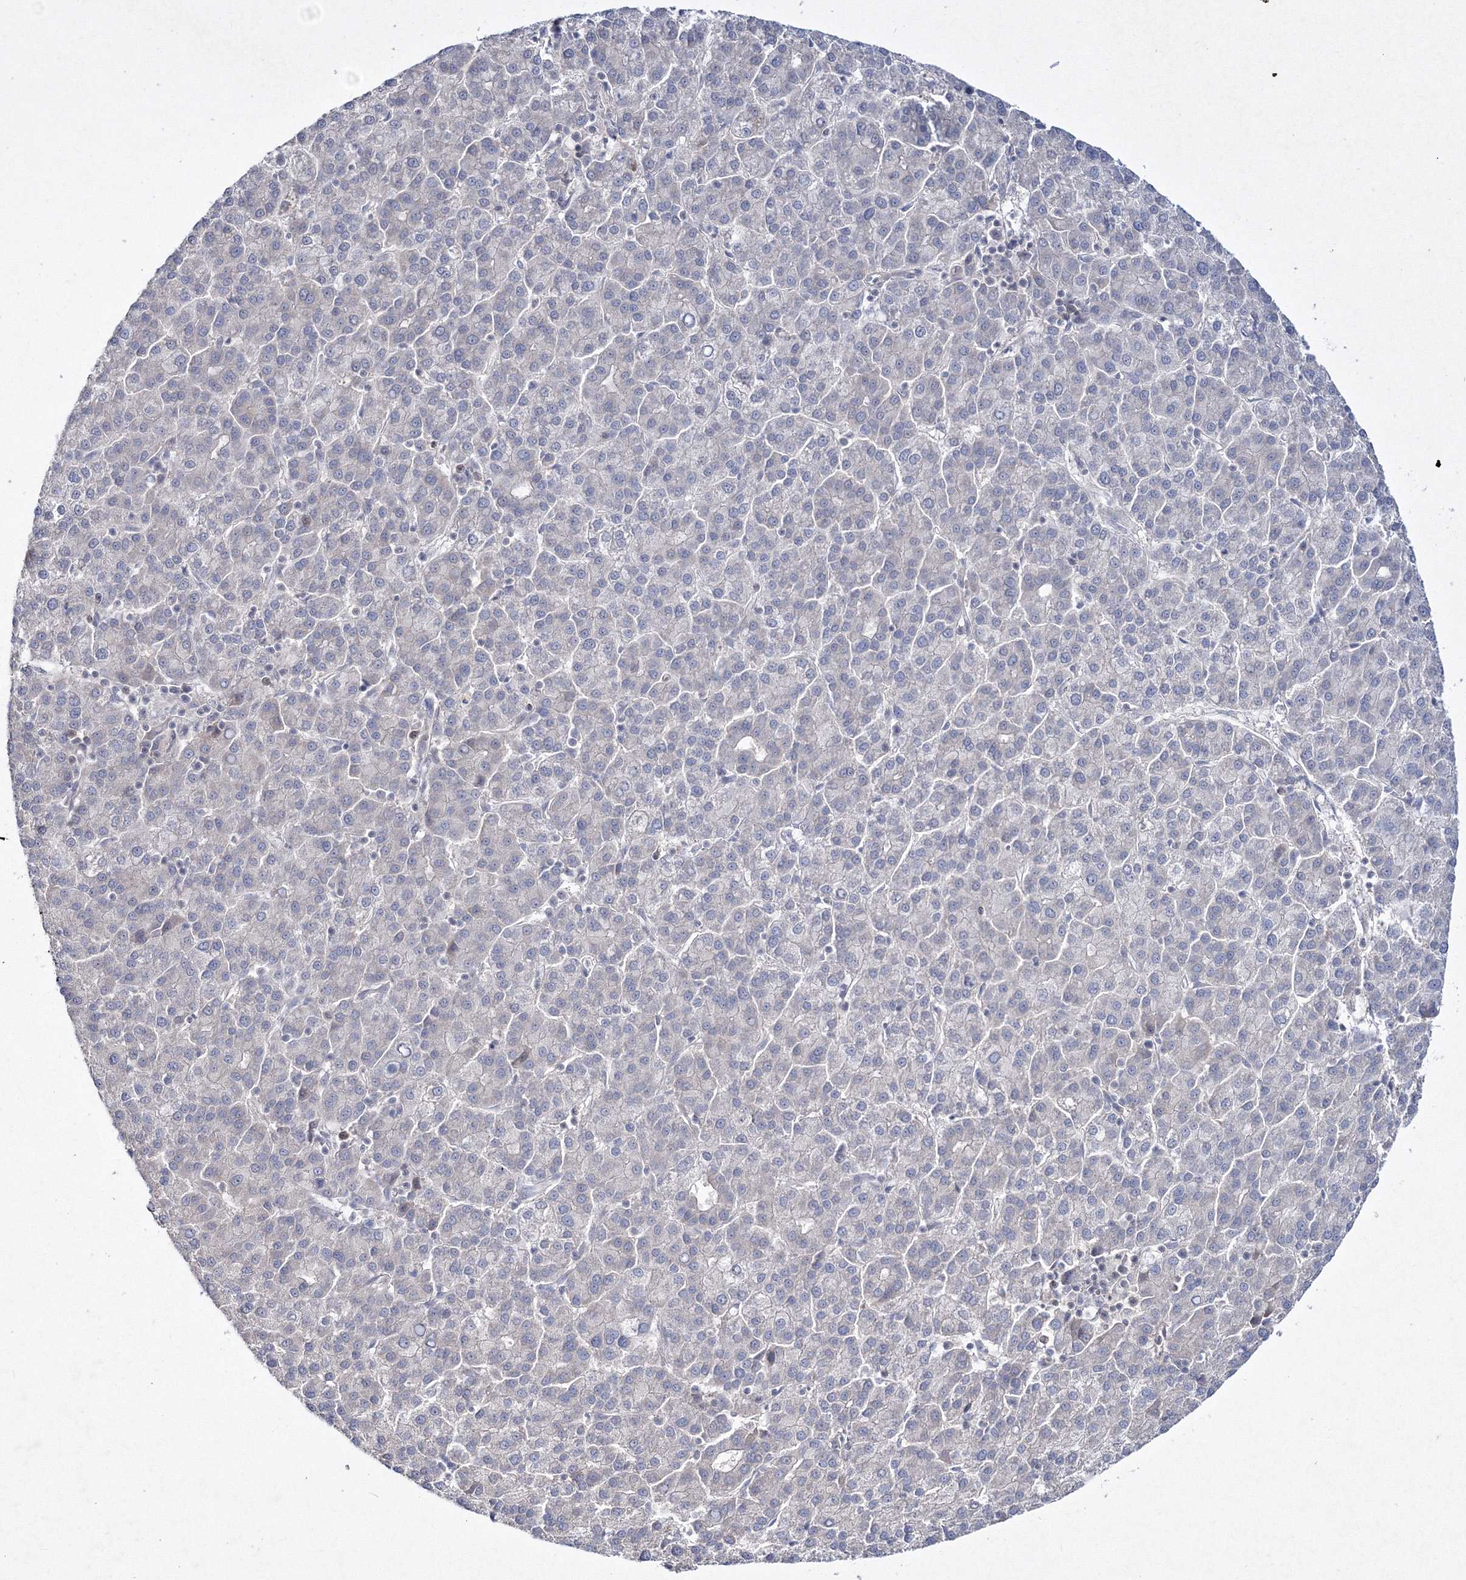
{"staining": {"intensity": "negative", "quantity": "none", "location": "none"}, "tissue": "liver cancer", "cell_type": "Tumor cells", "image_type": "cancer", "snomed": [{"axis": "morphology", "description": "Carcinoma, Hepatocellular, NOS"}, {"axis": "topography", "description": "Liver"}], "caption": "Immunohistochemistry of liver cancer demonstrates no positivity in tumor cells. The staining is performed using DAB (3,3'-diaminobenzidine) brown chromogen with nuclei counter-stained in using hematoxylin.", "gene": "IPMK", "patient": {"sex": "female", "age": 58}}